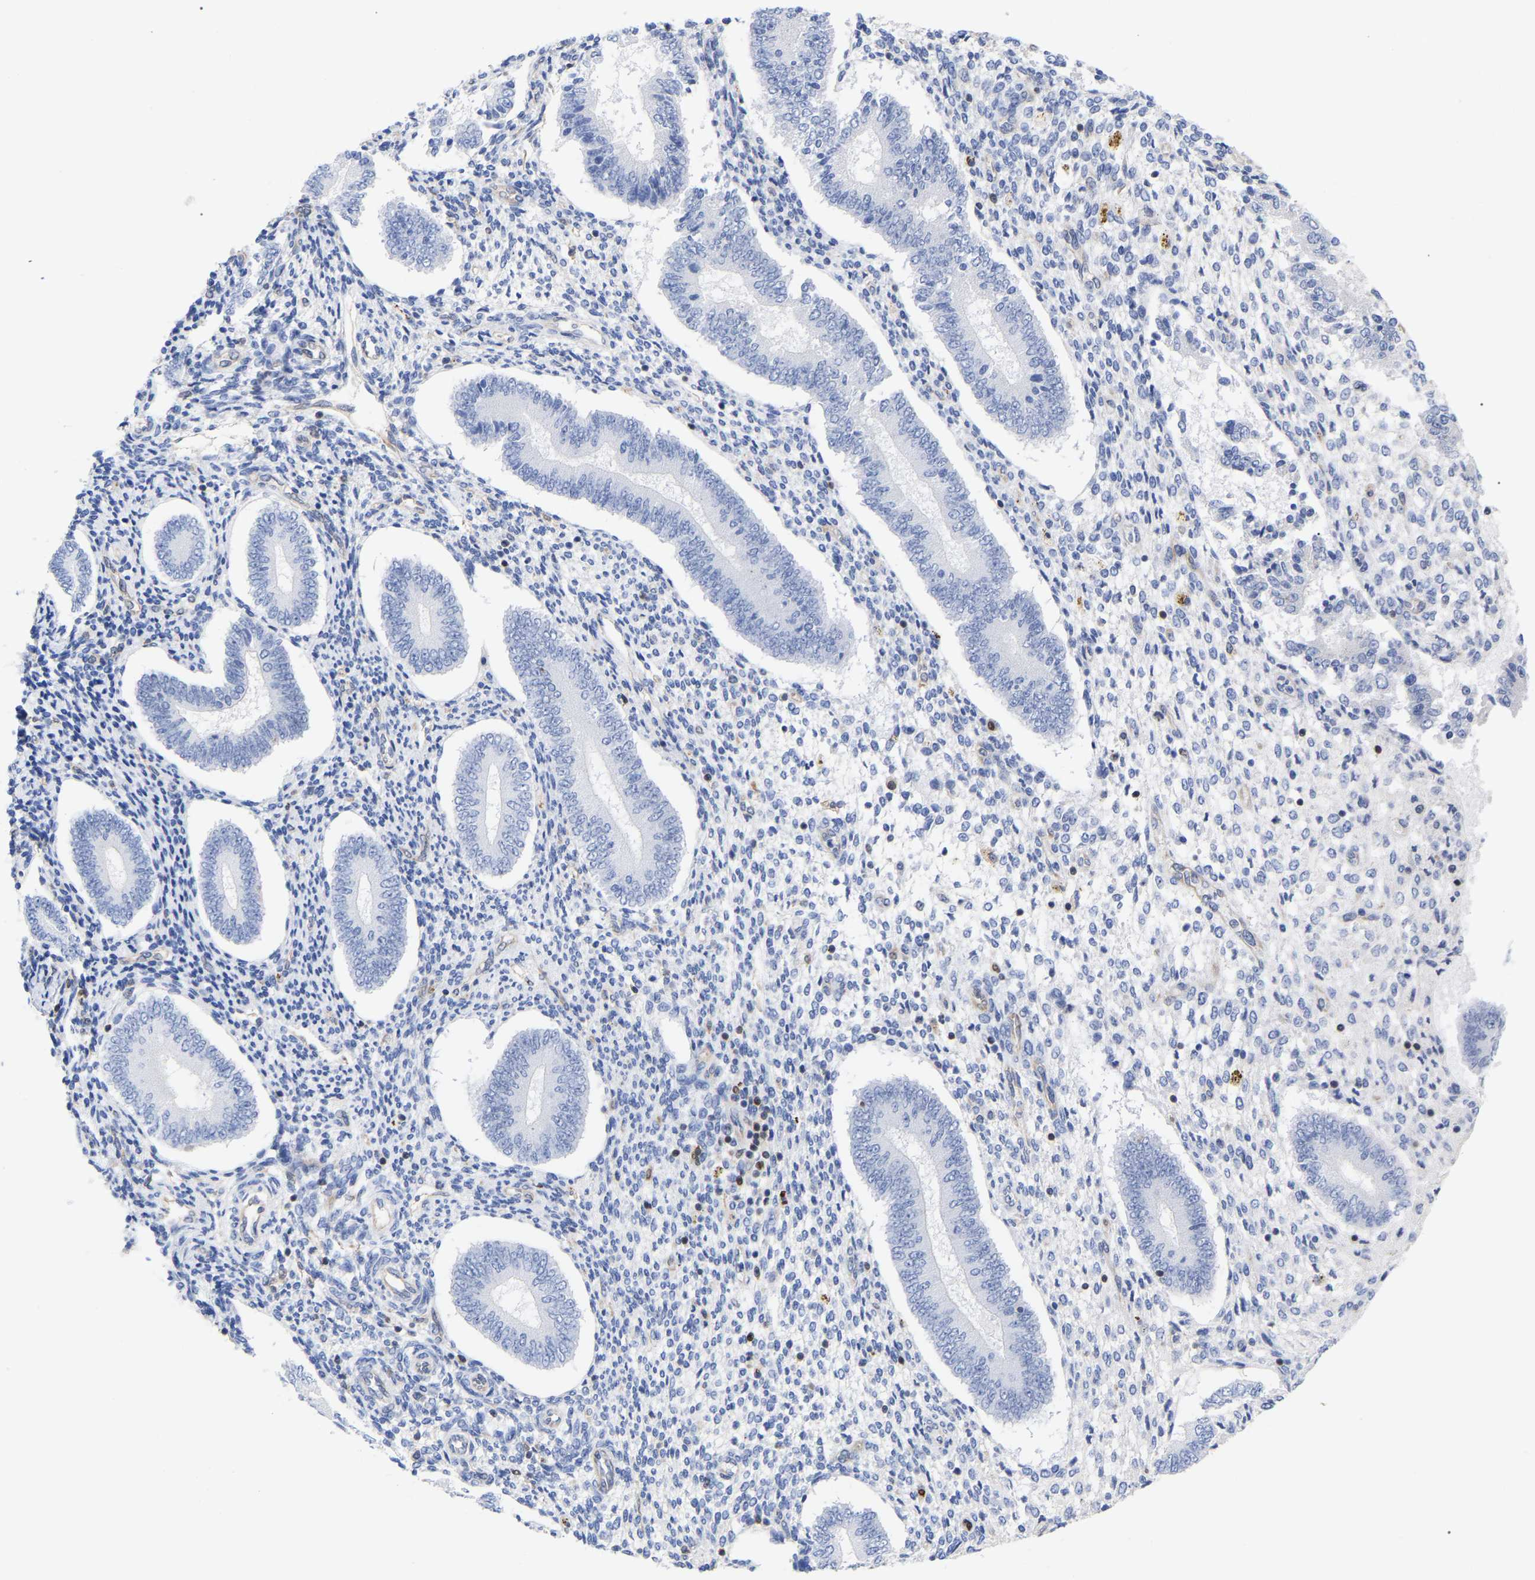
{"staining": {"intensity": "negative", "quantity": "none", "location": "none"}, "tissue": "endometrium", "cell_type": "Cells in endometrial stroma", "image_type": "normal", "snomed": [{"axis": "morphology", "description": "Normal tissue, NOS"}, {"axis": "topography", "description": "Endometrium"}], "caption": "Immunohistochemistry micrograph of unremarkable human endometrium stained for a protein (brown), which demonstrates no expression in cells in endometrial stroma.", "gene": "GIMAP4", "patient": {"sex": "female", "age": 42}}